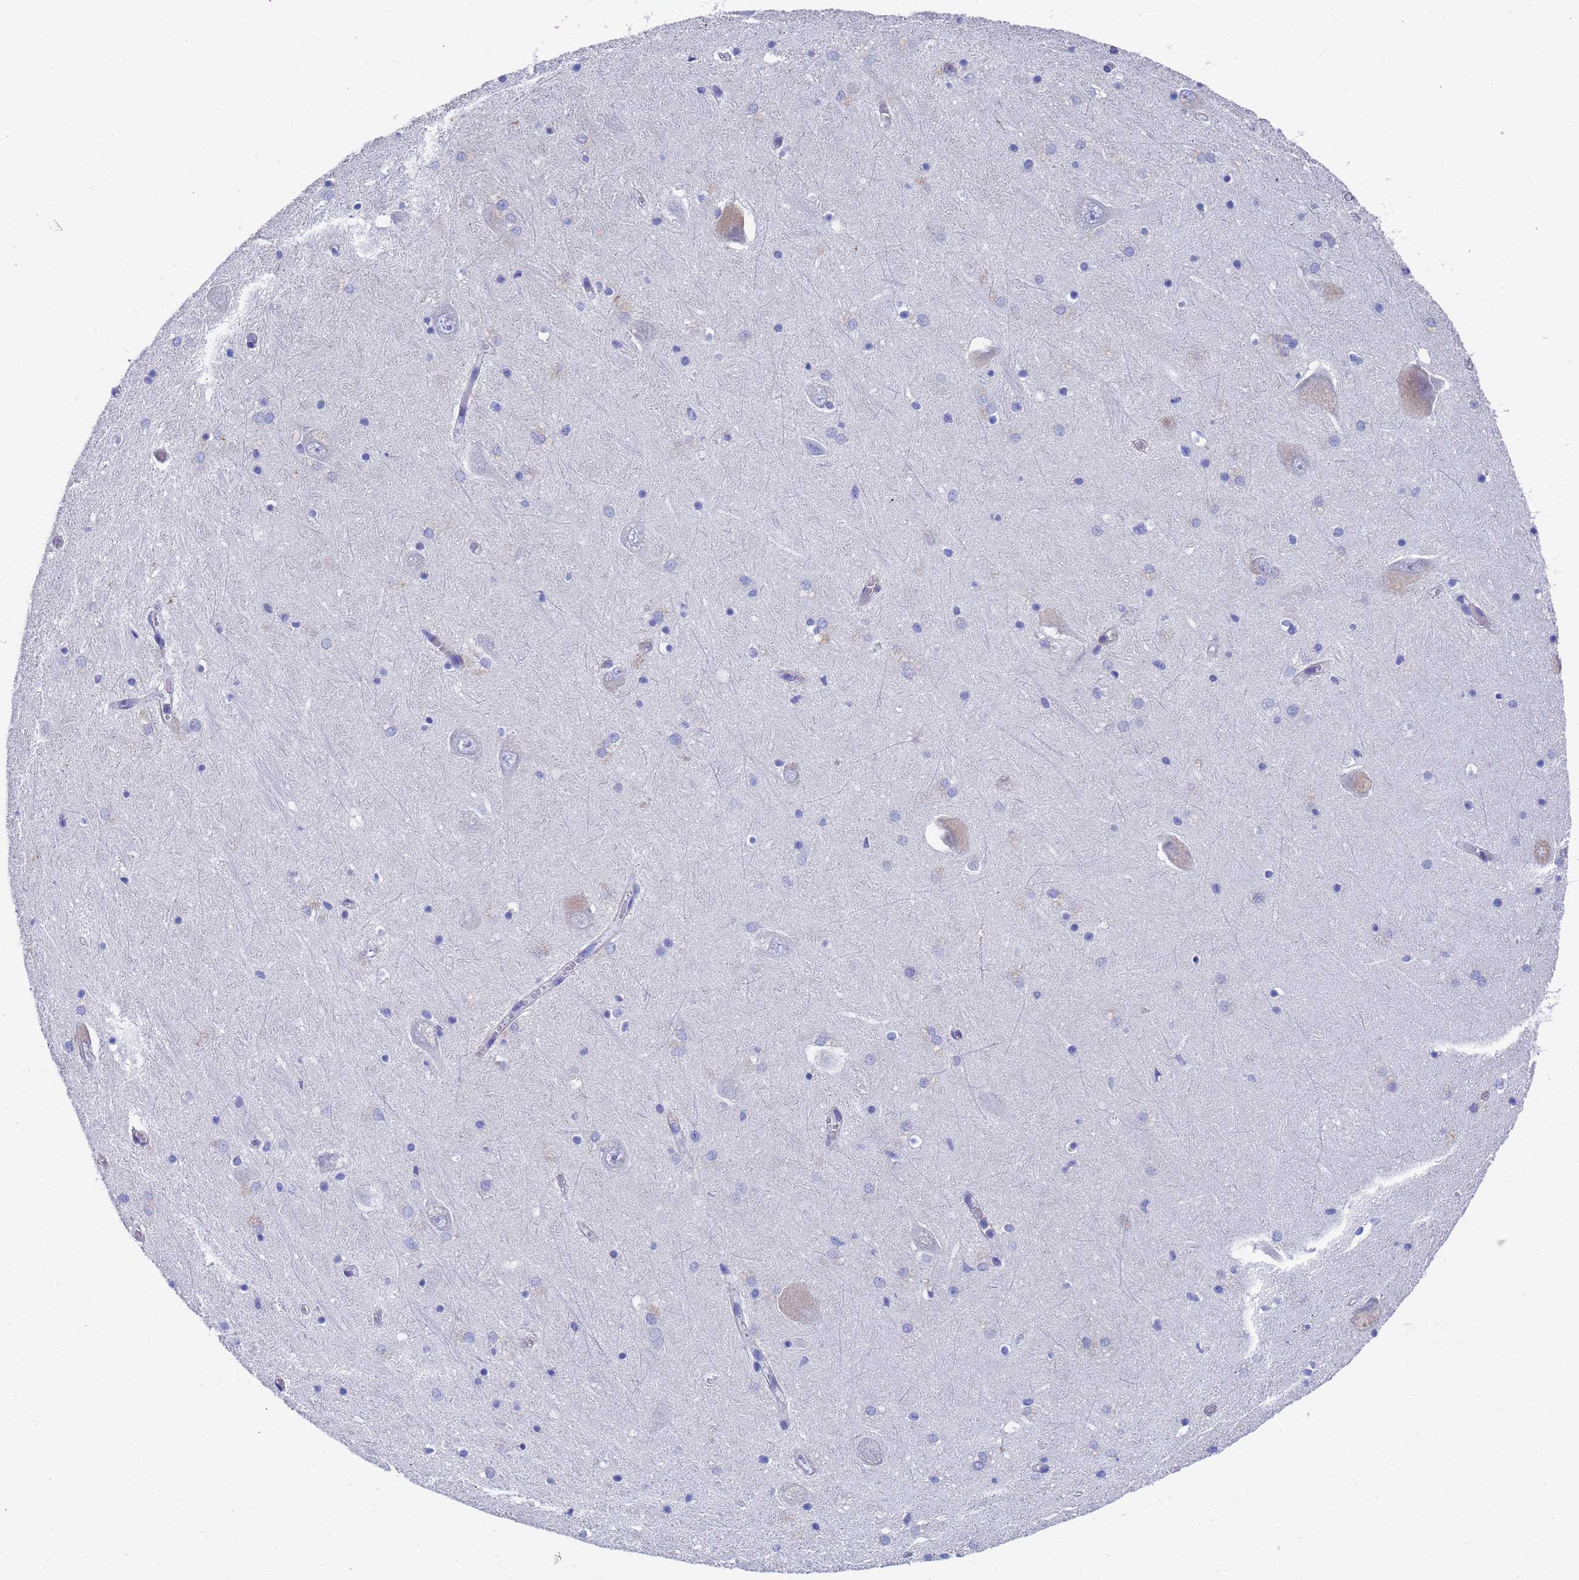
{"staining": {"intensity": "negative", "quantity": "none", "location": "none"}, "tissue": "hippocampus", "cell_type": "Glial cells", "image_type": "normal", "snomed": [{"axis": "morphology", "description": "Normal tissue, NOS"}, {"axis": "topography", "description": "Hippocampus"}], "caption": "Immunohistochemistry image of benign hippocampus: hippocampus stained with DAB reveals no significant protein positivity in glial cells.", "gene": "GCHFR", "patient": {"sex": "male", "age": 70}}